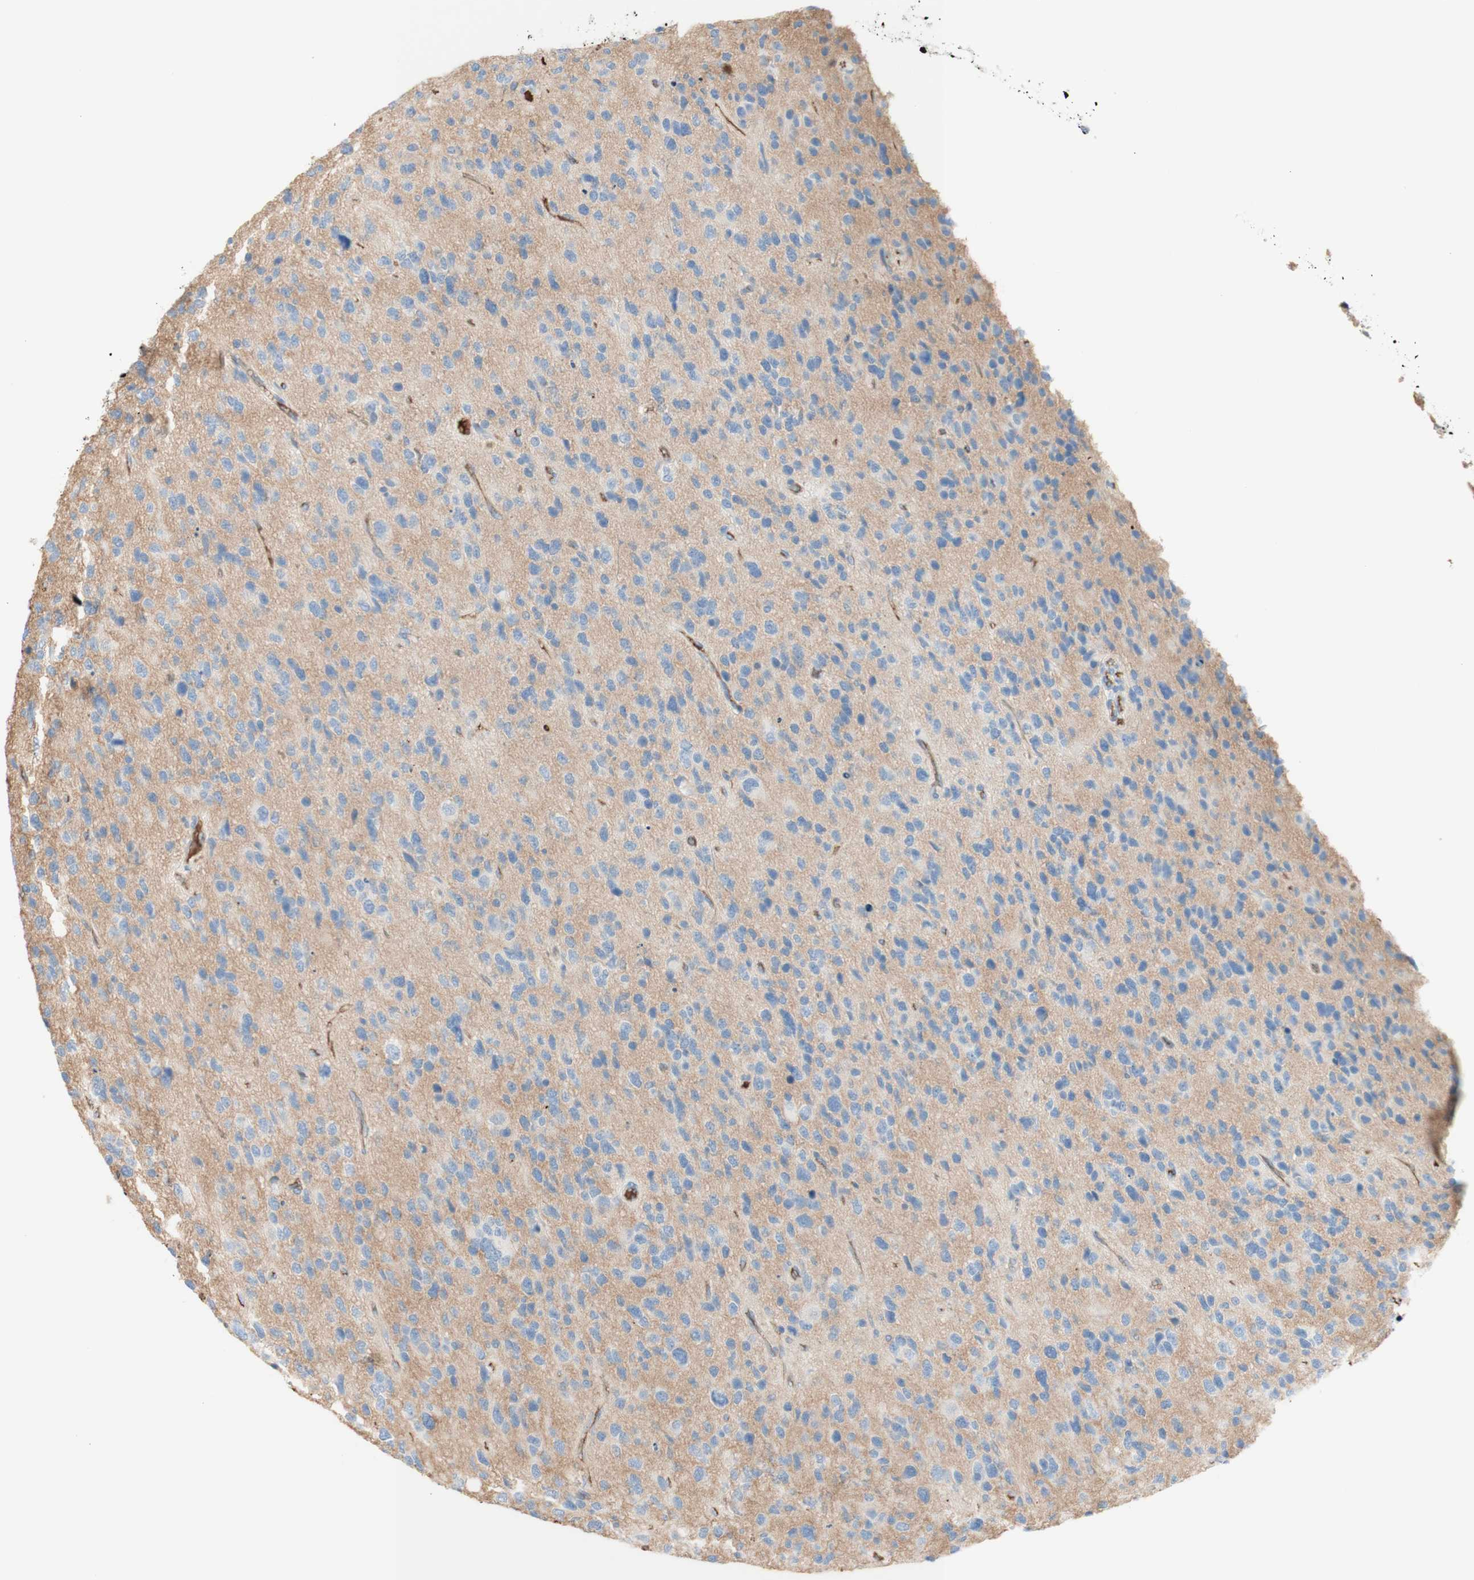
{"staining": {"intensity": "negative", "quantity": "none", "location": "none"}, "tissue": "glioma", "cell_type": "Tumor cells", "image_type": "cancer", "snomed": [{"axis": "morphology", "description": "Glioma, malignant, High grade"}, {"axis": "topography", "description": "Brain"}], "caption": "Malignant high-grade glioma was stained to show a protein in brown. There is no significant positivity in tumor cells. (DAB (3,3'-diaminobenzidine) immunohistochemistry, high magnification).", "gene": "KNG1", "patient": {"sex": "female", "age": 58}}